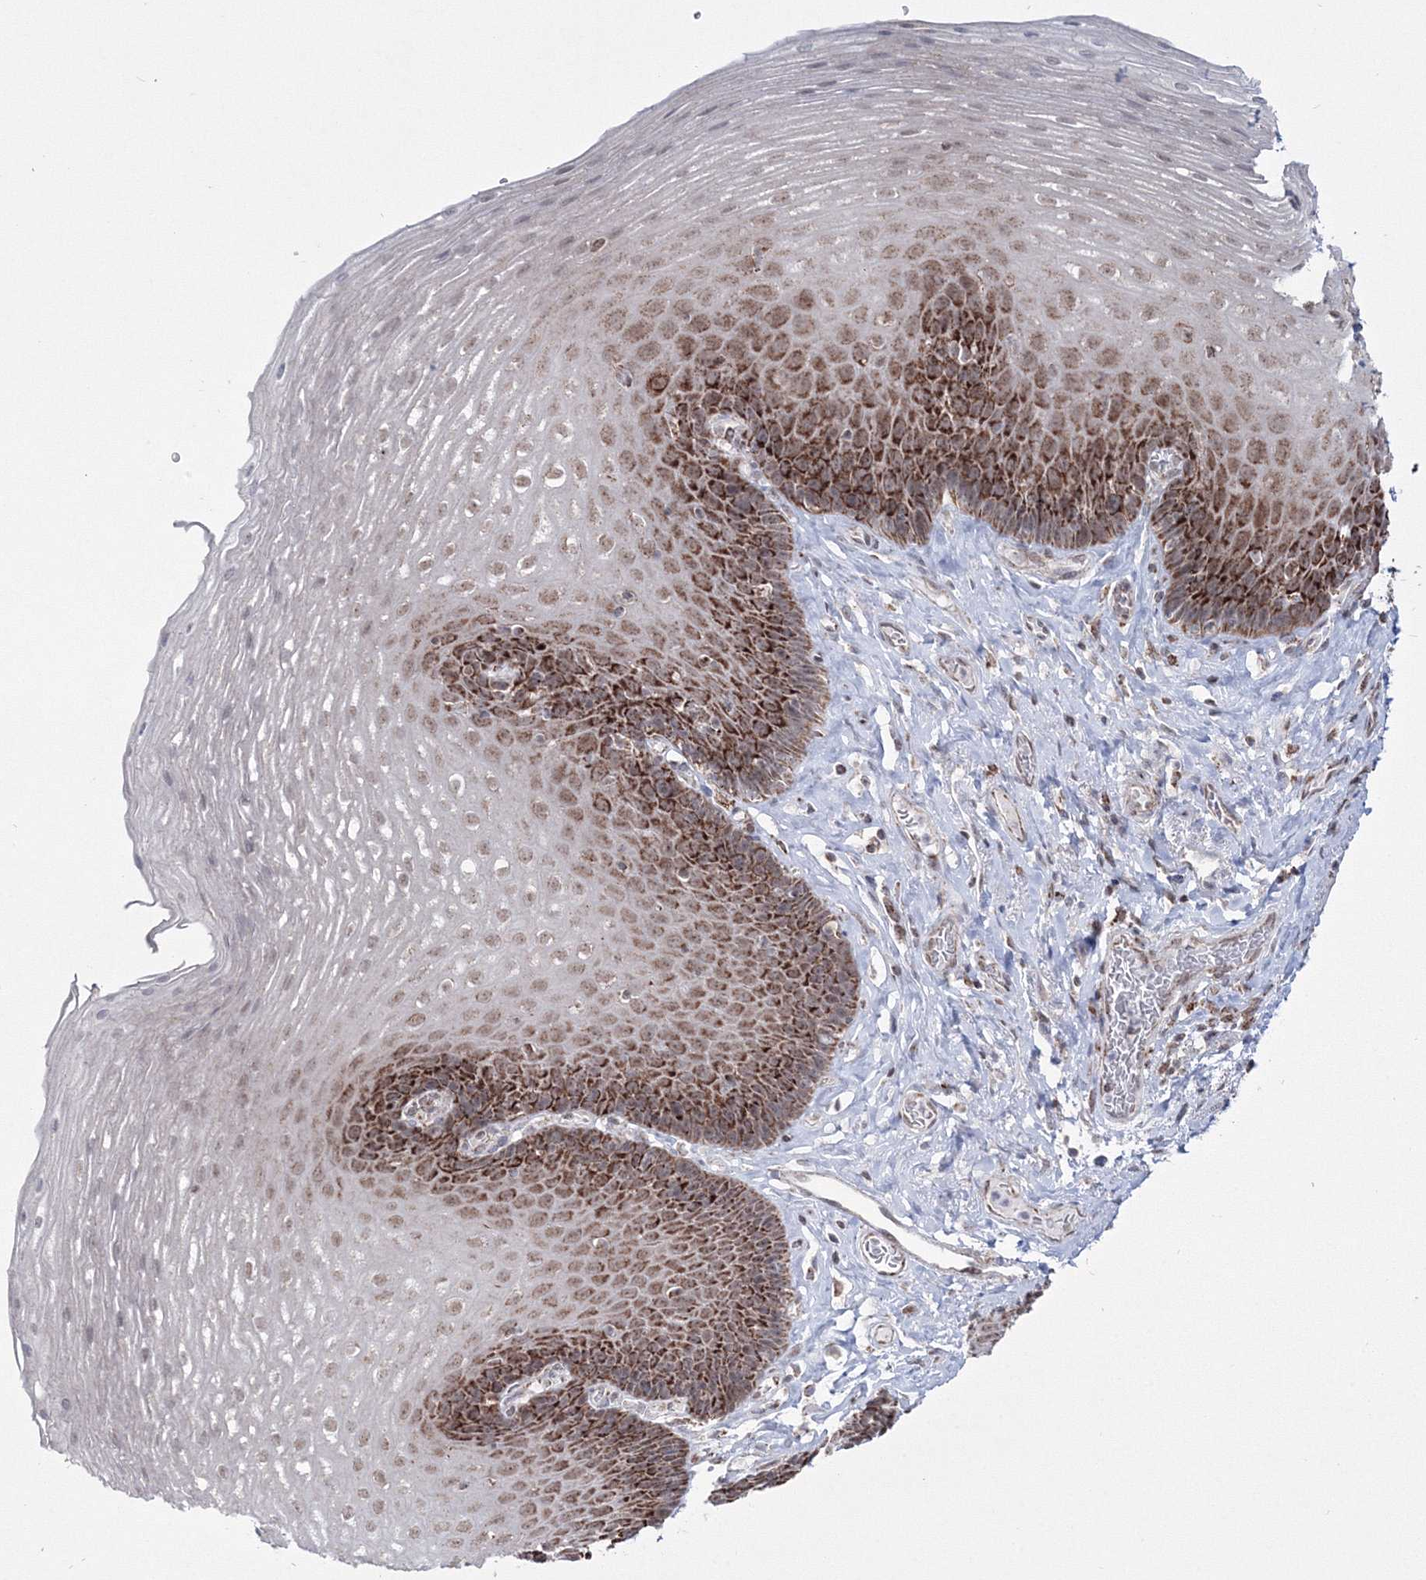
{"staining": {"intensity": "strong", "quantity": "25%-75%", "location": "cytoplasmic/membranous,nuclear"}, "tissue": "esophagus", "cell_type": "Squamous epithelial cells", "image_type": "normal", "snomed": [{"axis": "morphology", "description": "Normal tissue, NOS"}, {"axis": "topography", "description": "Esophagus"}], "caption": "IHC of unremarkable esophagus exhibits high levels of strong cytoplasmic/membranous,nuclear positivity in about 25%-75% of squamous epithelial cells. (DAB (3,3'-diaminobenzidine) IHC with brightfield microscopy, high magnification).", "gene": "GRSF1", "patient": {"sex": "female", "age": 66}}